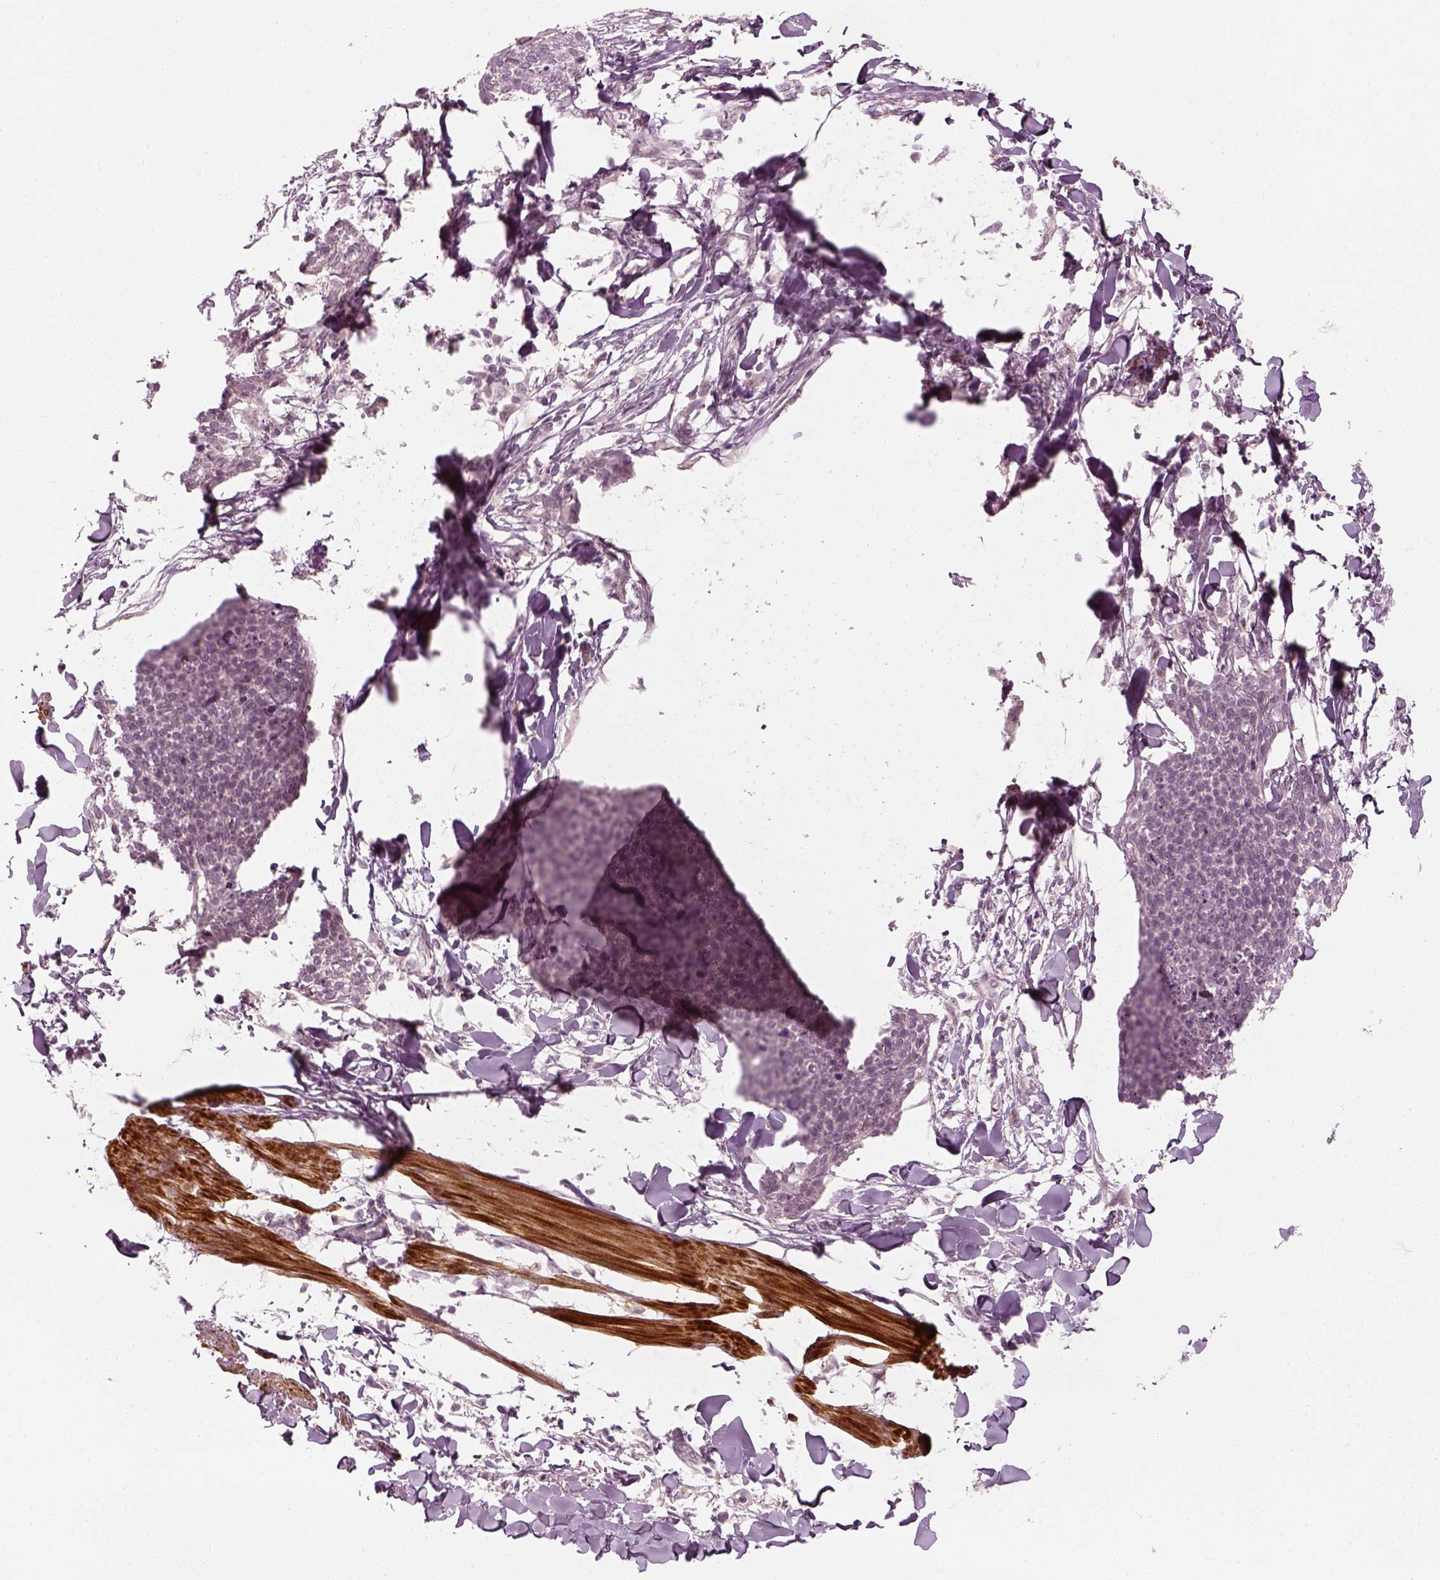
{"staining": {"intensity": "negative", "quantity": "none", "location": "none"}, "tissue": "skin cancer", "cell_type": "Tumor cells", "image_type": "cancer", "snomed": [{"axis": "morphology", "description": "Squamous cell carcinoma, NOS"}, {"axis": "topography", "description": "Skin"}, {"axis": "topography", "description": "Vulva"}], "caption": "High magnification brightfield microscopy of squamous cell carcinoma (skin) stained with DAB (3,3'-diaminobenzidine) (brown) and counterstained with hematoxylin (blue): tumor cells show no significant staining.", "gene": "MLIP", "patient": {"sex": "female", "age": 75}}